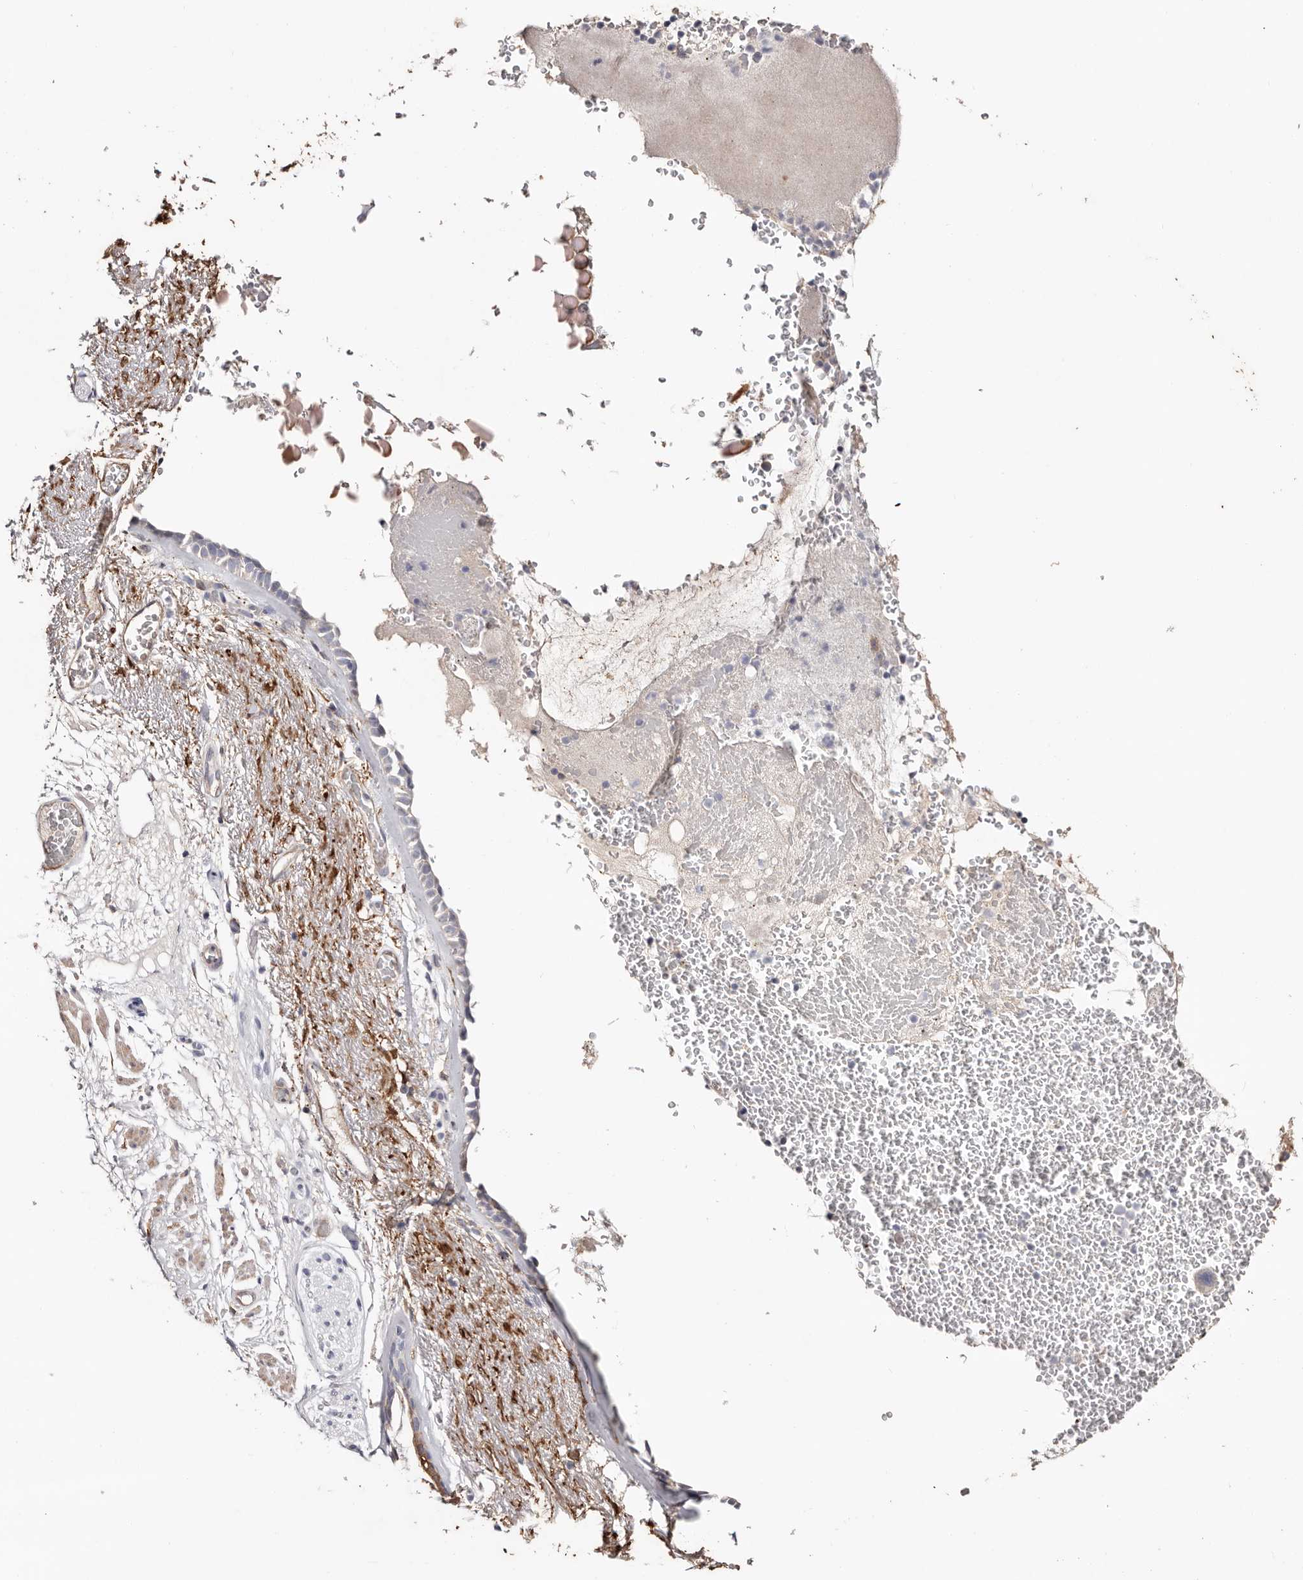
{"staining": {"intensity": "negative", "quantity": "none", "location": "none"}, "tissue": "bronchus", "cell_type": "Respiratory epithelial cells", "image_type": "normal", "snomed": [{"axis": "morphology", "description": "Normal tissue, NOS"}, {"axis": "morphology", "description": "Squamous cell carcinoma, NOS"}, {"axis": "topography", "description": "Lymph node"}, {"axis": "topography", "description": "Bronchus"}, {"axis": "topography", "description": "Lung"}], "caption": "Micrograph shows no protein positivity in respiratory epithelial cells of unremarkable bronchus. (DAB (3,3'-diaminobenzidine) IHC, high magnification).", "gene": "TGM2", "patient": {"sex": "male", "age": 66}}